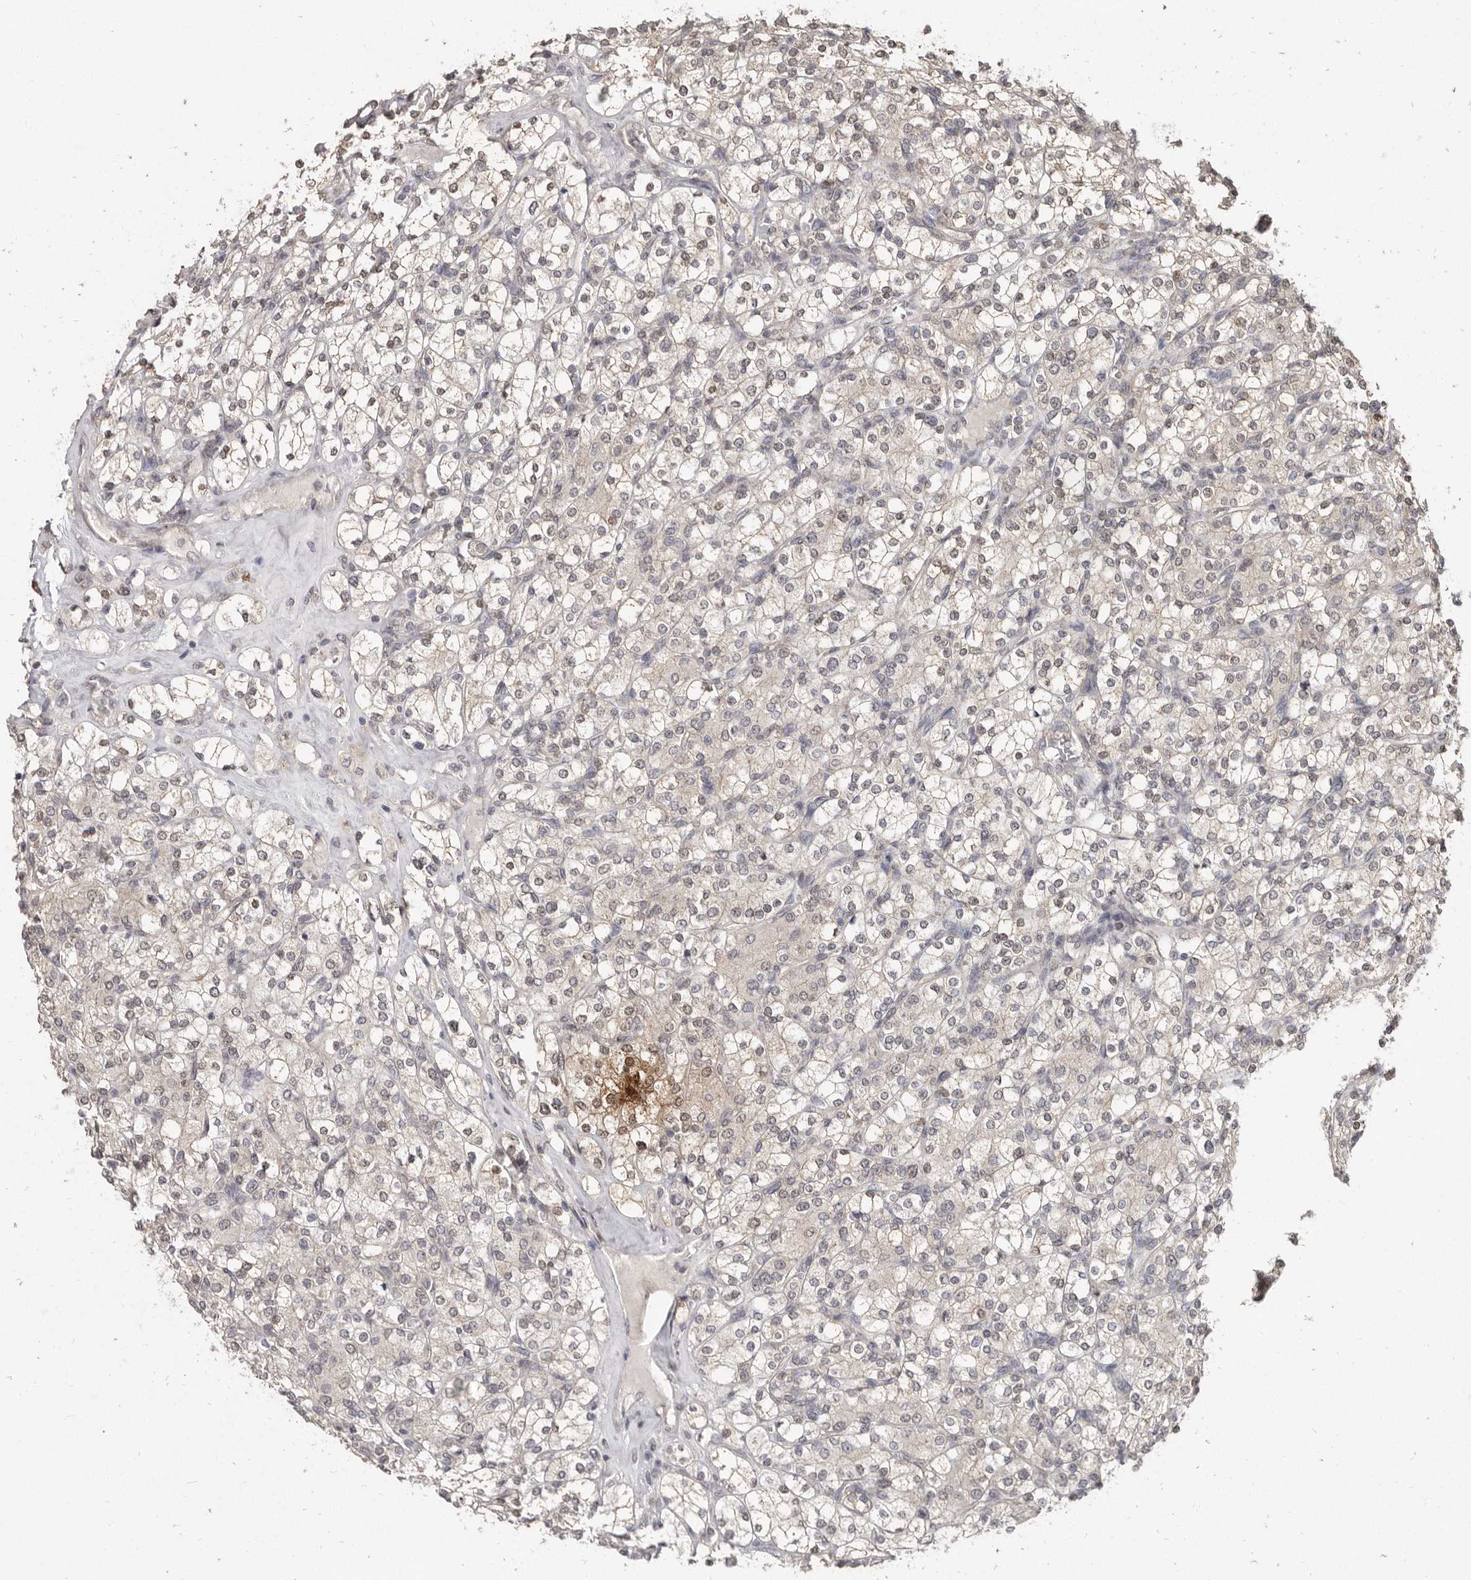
{"staining": {"intensity": "weak", "quantity": "25%-75%", "location": "nuclear"}, "tissue": "renal cancer", "cell_type": "Tumor cells", "image_type": "cancer", "snomed": [{"axis": "morphology", "description": "Adenocarcinoma, NOS"}, {"axis": "topography", "description": "Kidney"}], "caption": "A brown stain highlights weak nuclear positivity of a protein in adenocarcinoma (renal) tumor cells. (brown staining indicates protein expression, while blue staining denotes nuclei).", "gene": "LINGO2", "patient": {"sex": "male", "age": 77}}